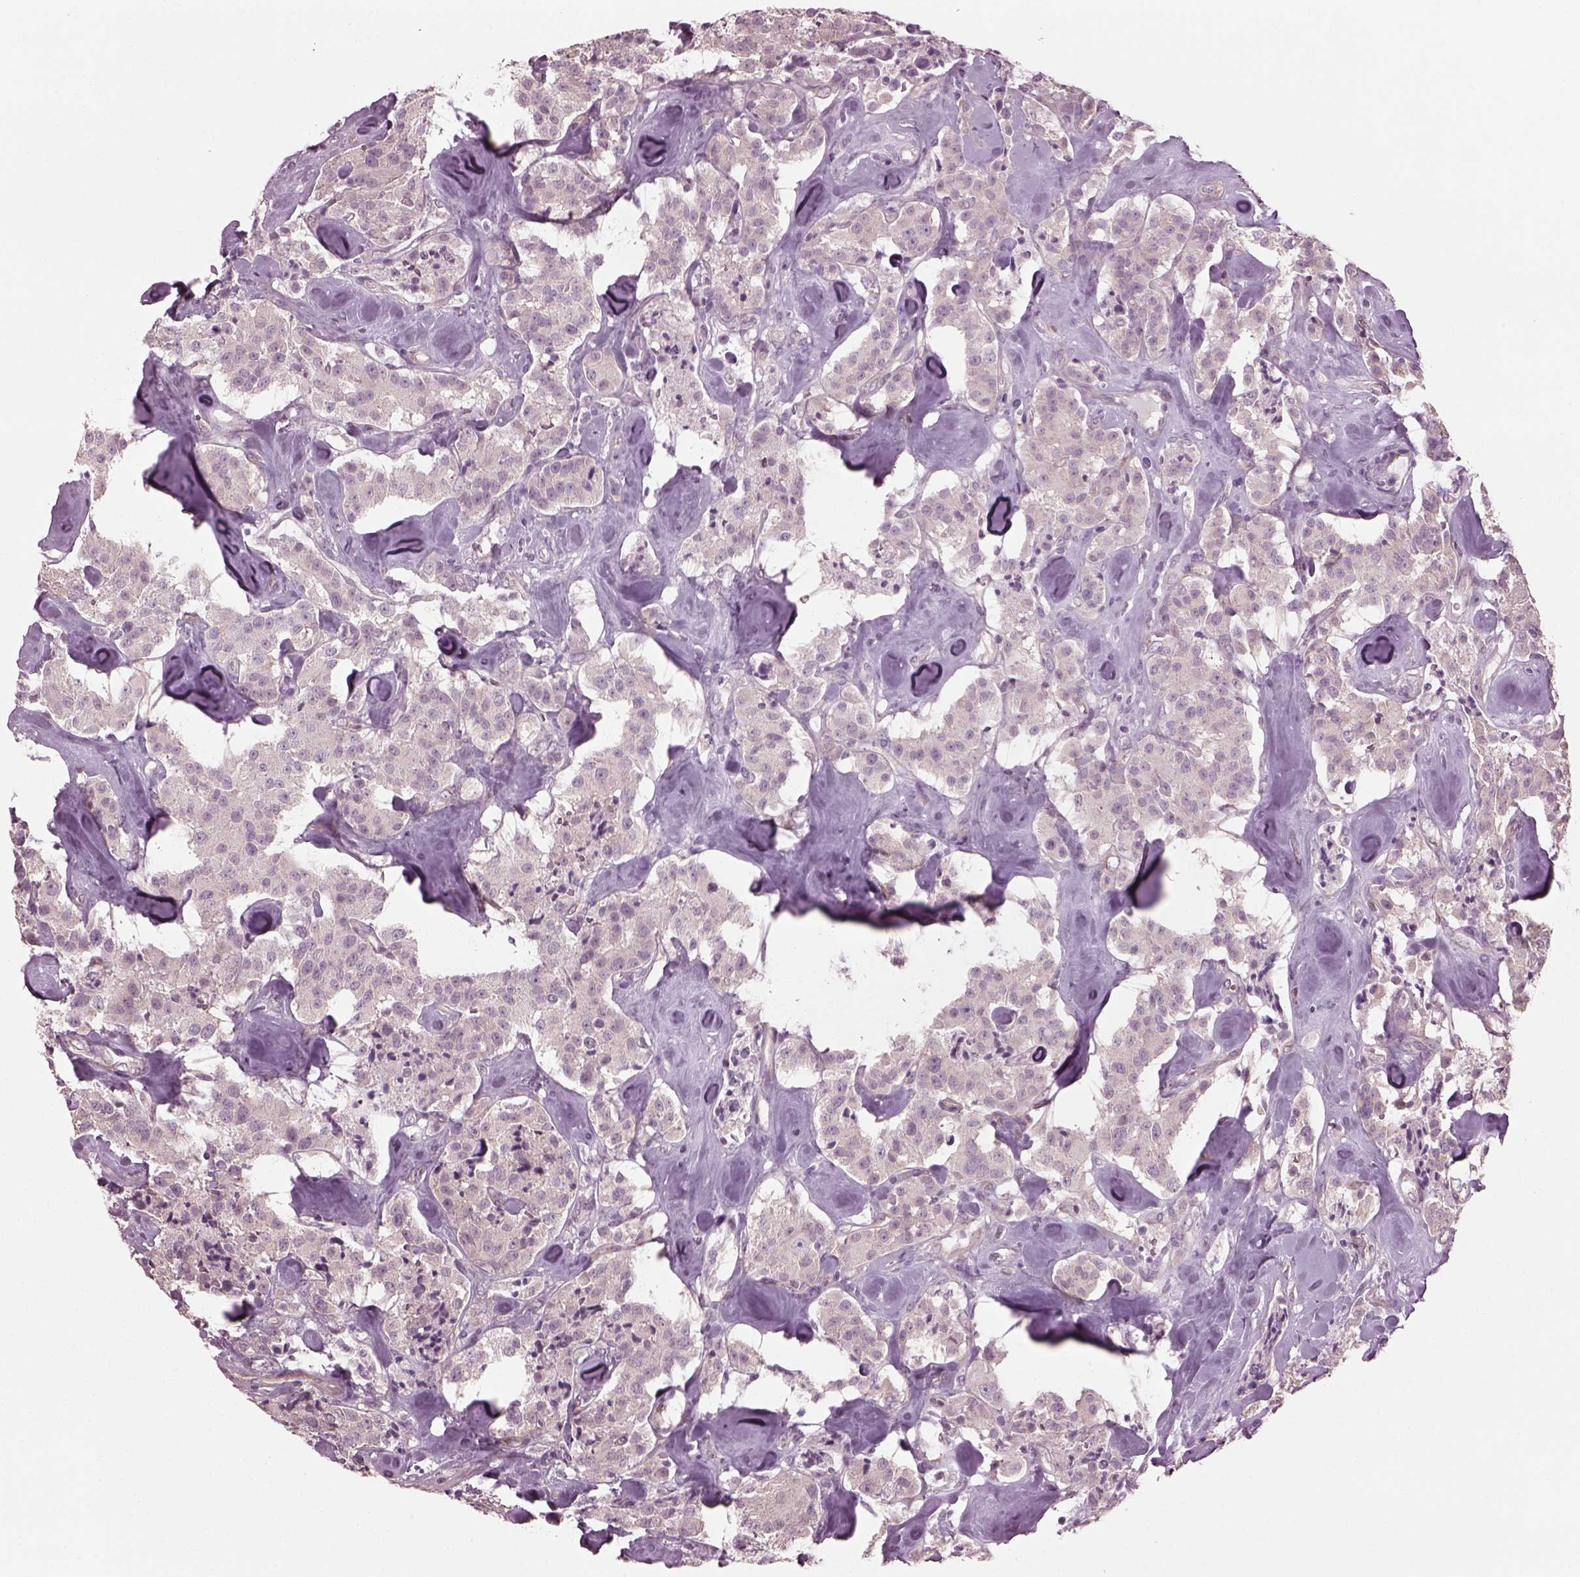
{"staining": {"intensity": "negative", "quantity": "none", "location": "none"}, "tissue": "carcinoid", "cell_type": "Tumor cells", "image_type": "cancer", "snomed": [{"axis": "morphology", "description": "Carcinoid, malignant, NOS"}, {"axis": "topography", "description": "Pancreas"}], "caption": "Immunohistochemistry (IHC) photomicrograph of neoplastic tissue: human malignant carcinoid stained with DAB (3,3'-diaminobenzidine) shows no significant protein expression in tumor cells.", "gene": "CABP5", "patient": {"sex": "male", "age": 41}}